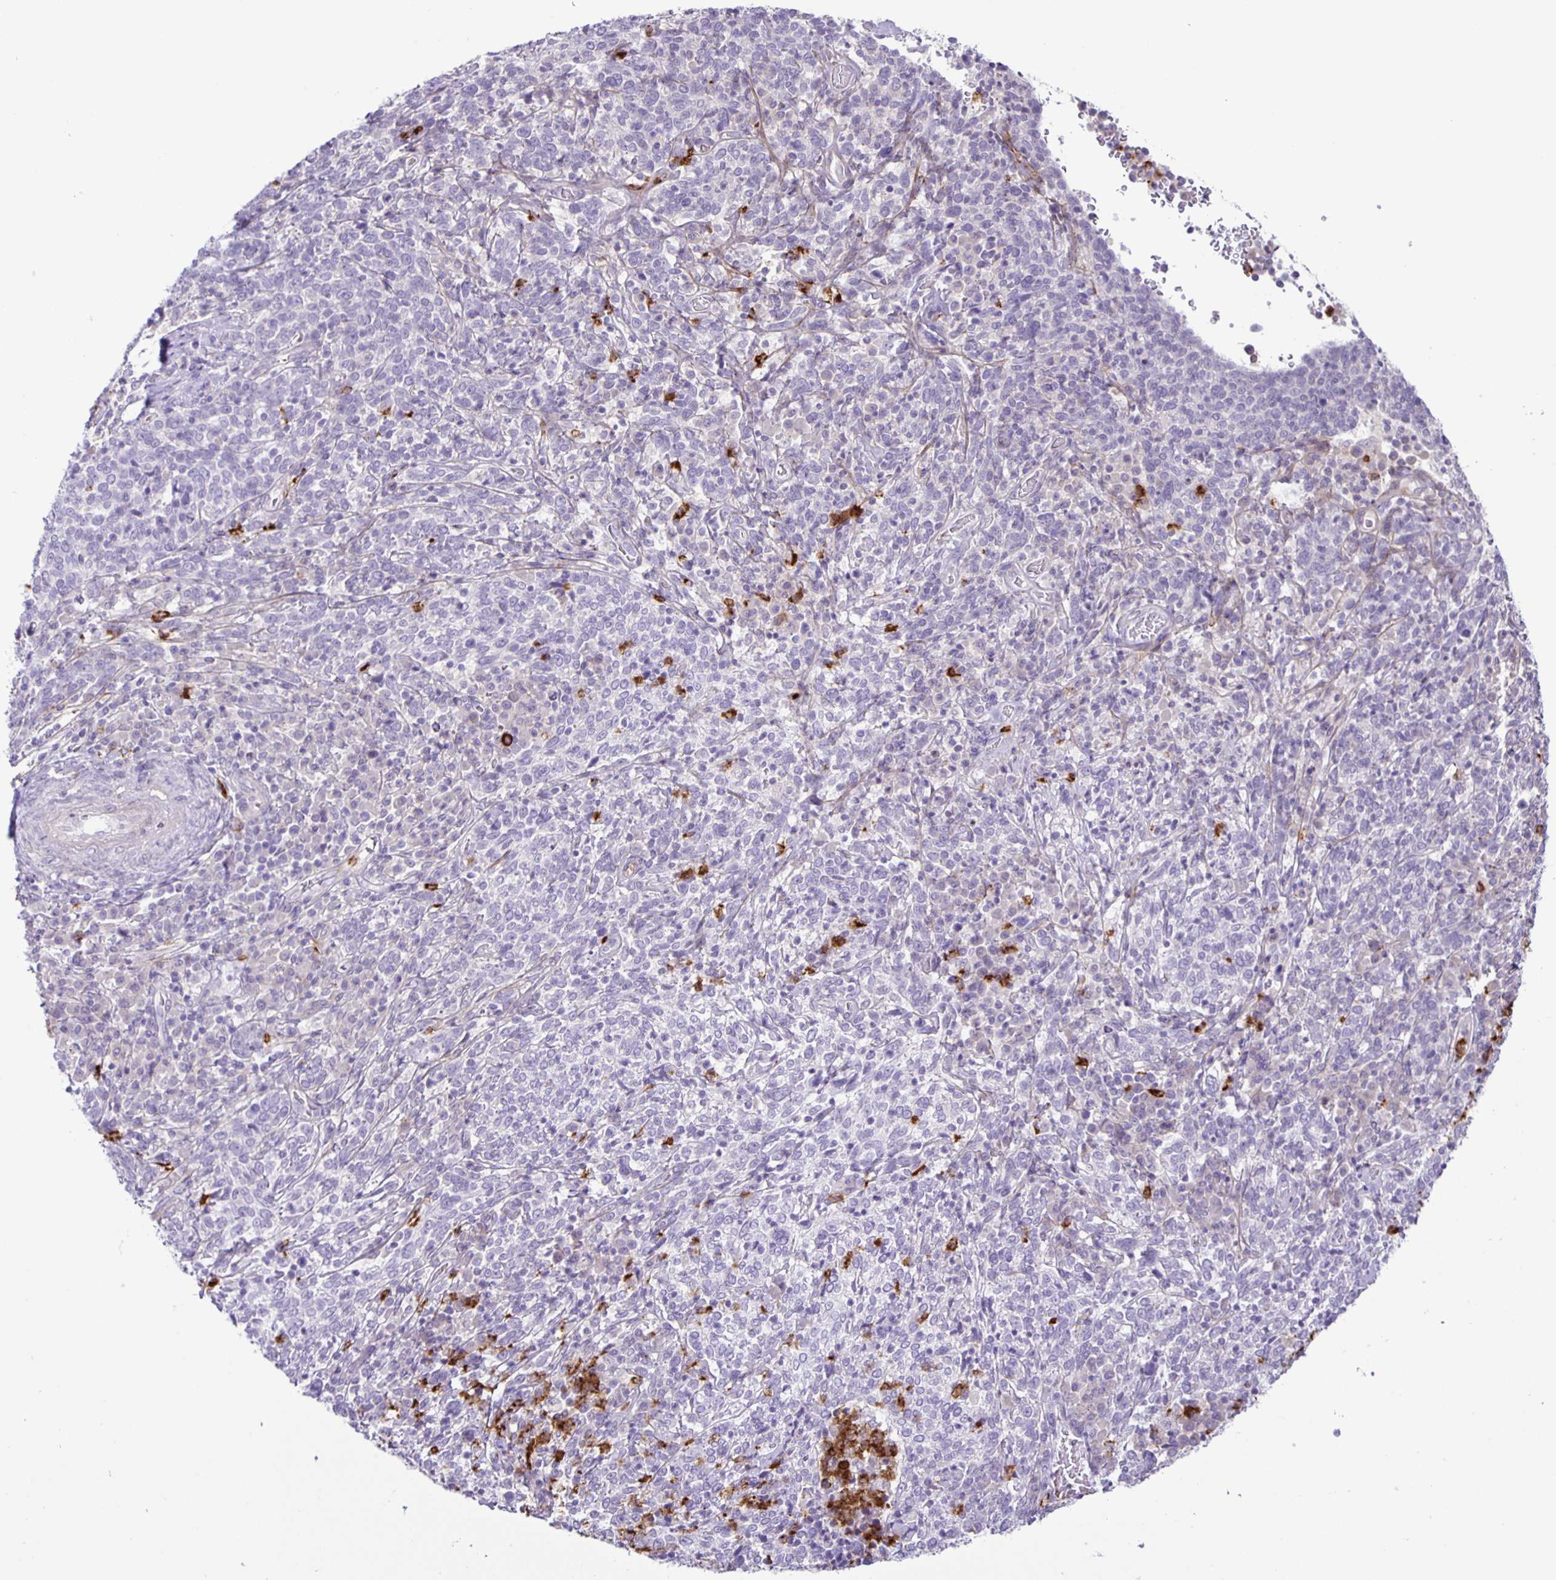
{"staining": {"intensity": "negative", "quantity": "none", "location": "none"}, "tissue": "cervical cancer", "cell_type": "Tumor cells", "image_type": "cancer", "snomed": [{"axis": "morphology", "description": "Squamous cell carcinoma, NOS"}, {"axis": "topography", "description": "Cervix"}], "caption": "An image of human cervical cancer is negative for staining in tumor cells.", "gene": "ADCK1", "patient": {"sex": "female", "age": 46}}